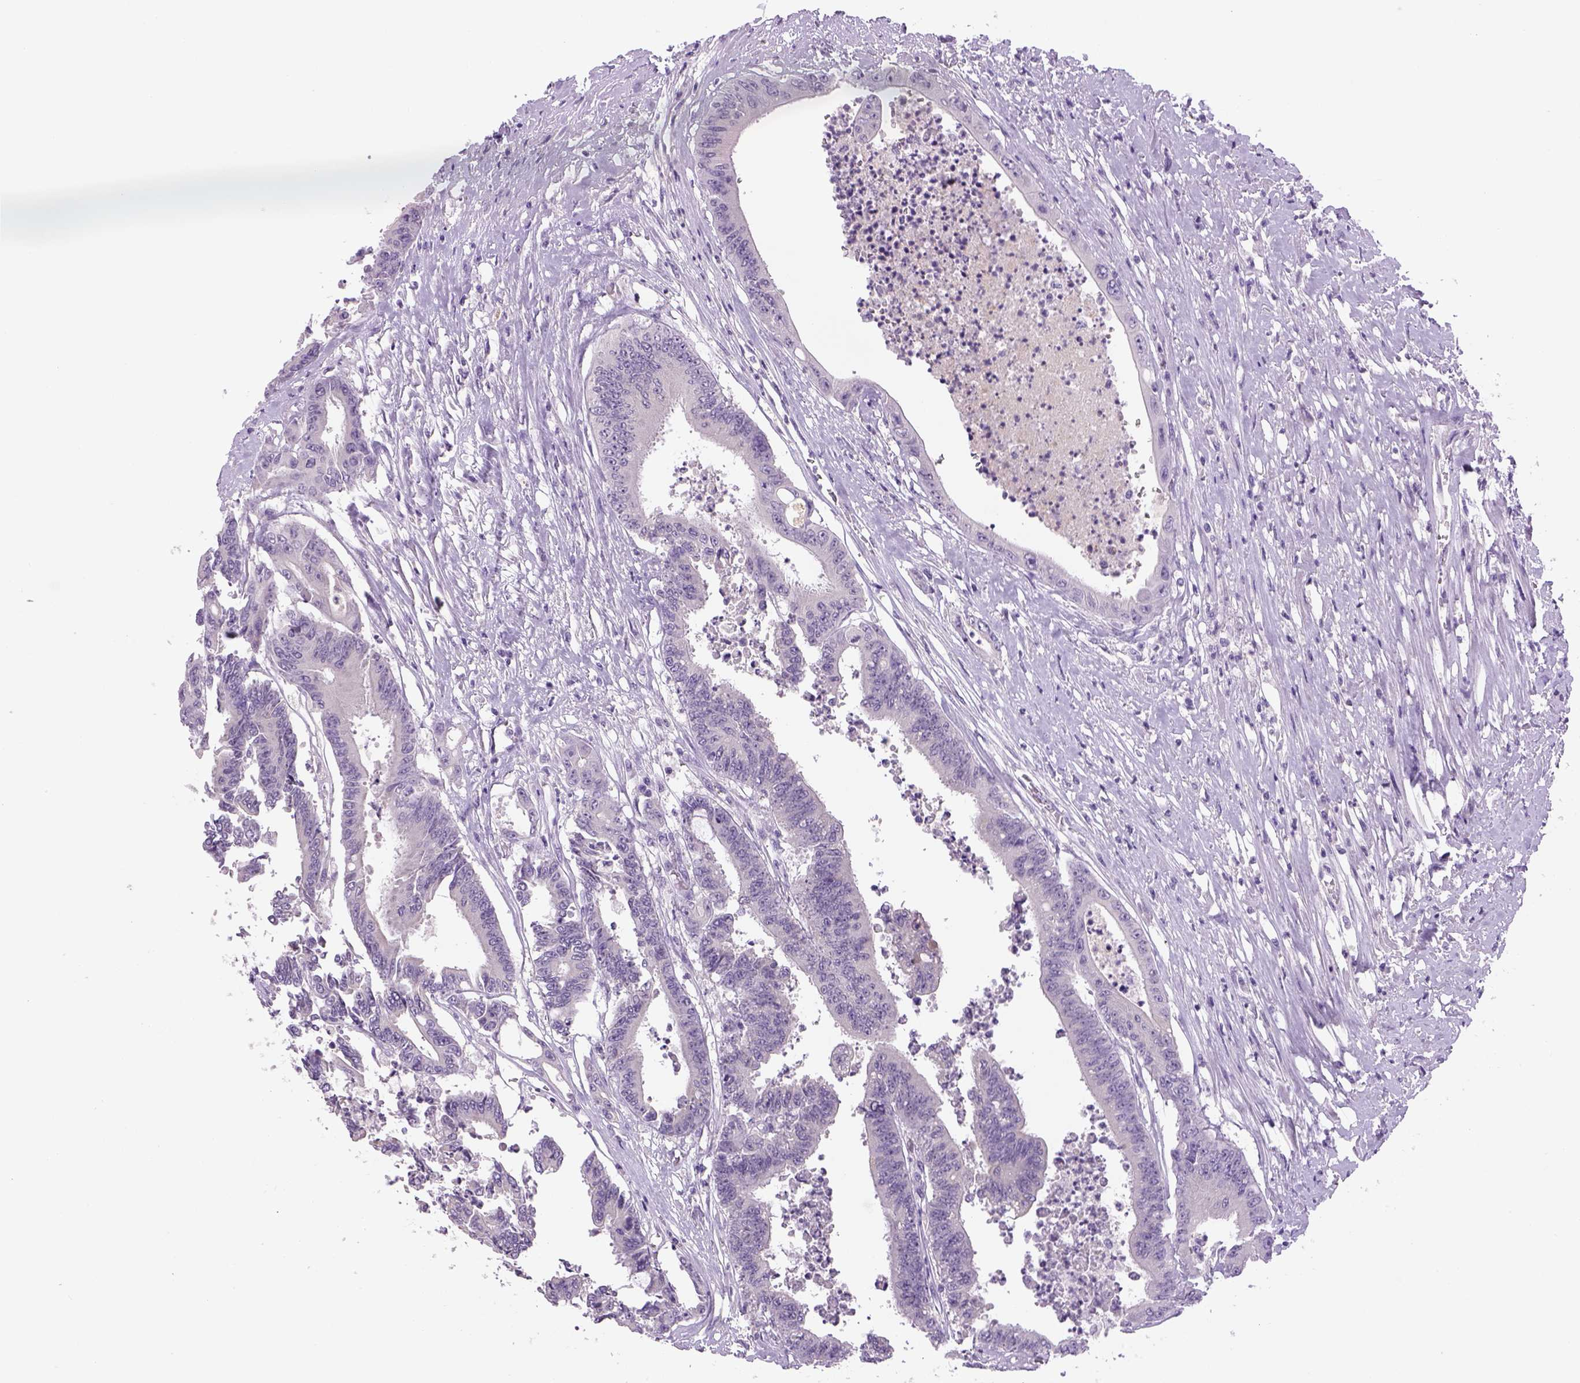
{"staining": {"intensity": "negative", "quantity": "none", "location": "none"}, "tissue": "colorectal cancer", "cell_type": "Tumor cells", "image_type": "cancer", "snomed": [{"axis": "morphology", "description": "Adenocarcinoma, NOS"}, {"axis": "topography", "description": "Rectum"}], "caption": "The photomicrograph demonstrates no staining of tumor cells in colorectal adenocarcinoma.", "gene": "DBH", "patient": {"sex": "male", "age": 54}}